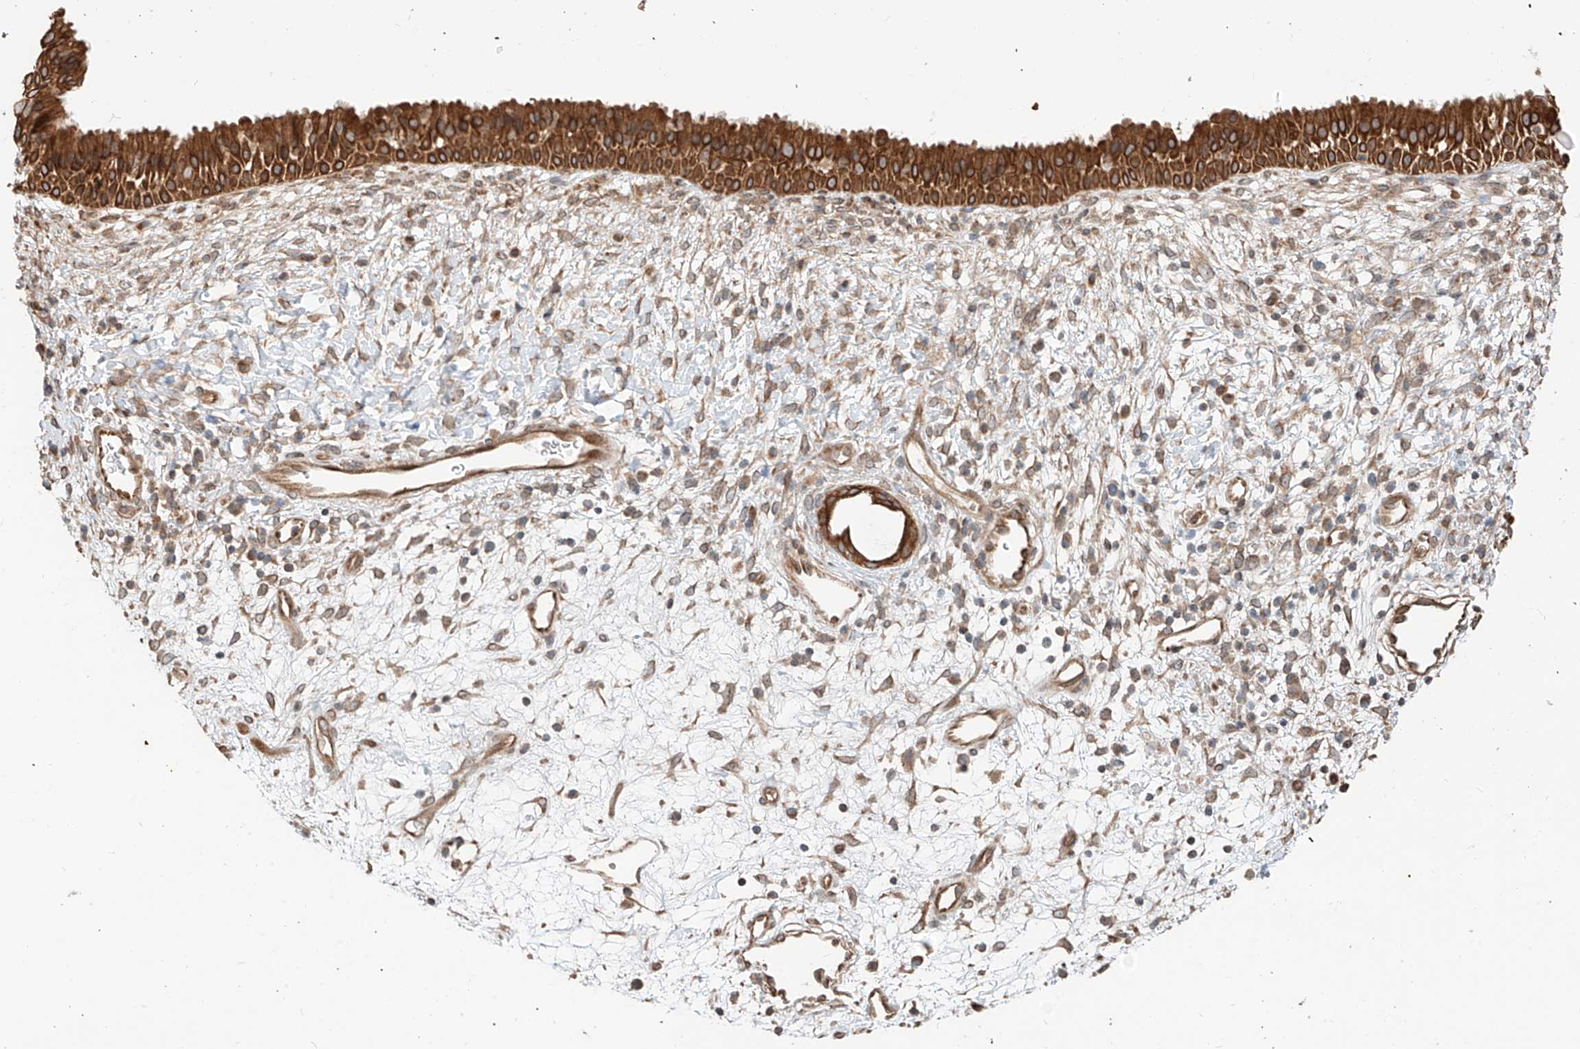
{"staining": {"intensity": "strong", "quantity": ">75%", "location": "cytoplasmic/membranous"}, "tissue": "nasopharynx", "cell_type": "Respiratory epithelial cells", "image_type": "normal", "snomed": [{"axis": "morphology", "description": "Normal tissue, NOS"}, {"axis": "topography", "description": "Nasopharynx"}], "caption": "Nasopharynx was stained to show a protein in brown. There is high levels of strong cytoplasmic/membranous expression in approximately >75% of respiratory epithelial cells. (brown staining indicates protein expression, while blue staining denotes nuclei).", "gene": "CEP162", "patient": {"sex": "male", "age": 22}}